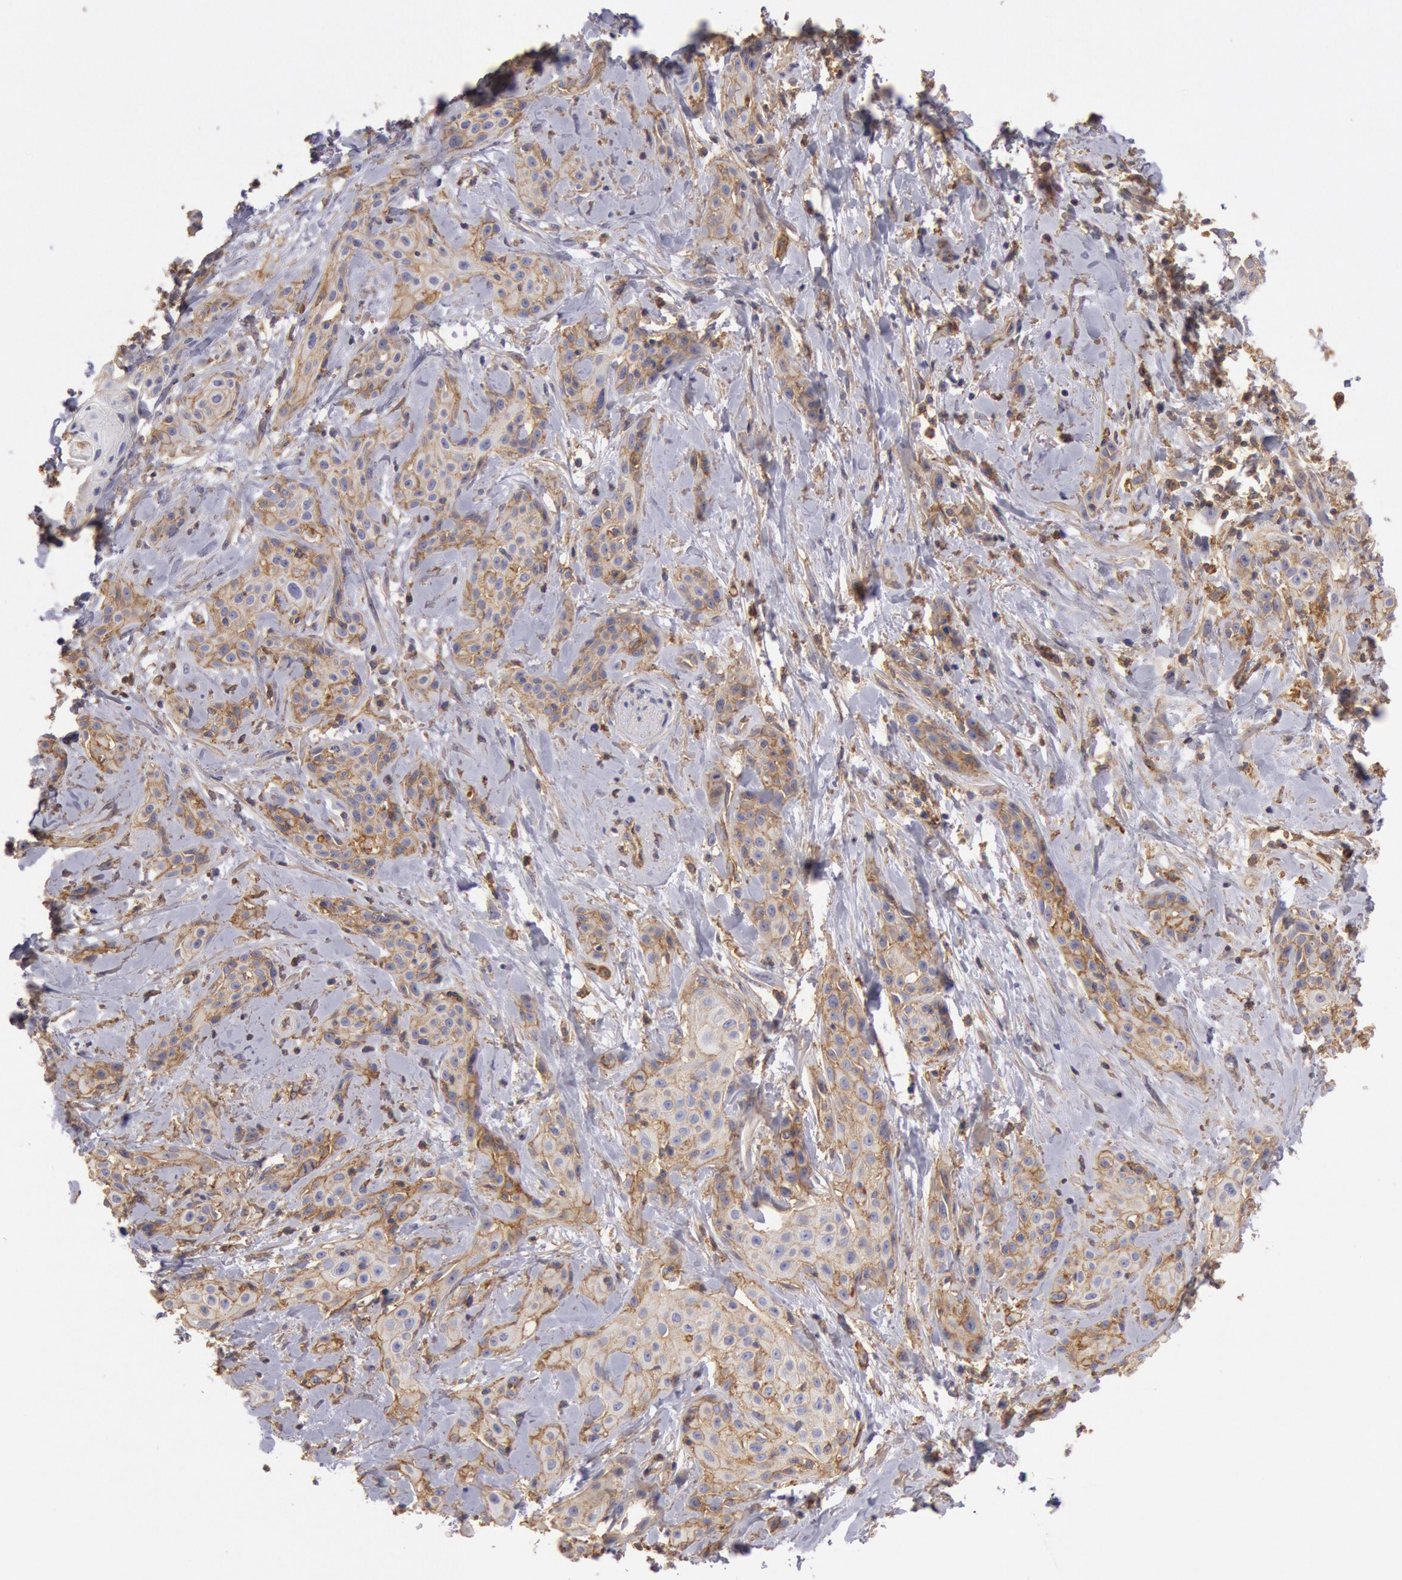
{"staining": {"intensity": "moderate", "quantity": ">75%", "location": "cytoplasmic/membranous"}, "tissue": "skin cancer", "cell_type": "Tumor cells", "image_type": "cancer", "snomed": [{"axis": "morphology", "description": "Squamous cell carcinoma, NOS"}, {"axis": "topography", "description": "Skin"}, {"axis": "topography", "description": "Anal"}], "caption": "This micrograph shows immunohistochemistry staining of human skin cancer (squamous cell carcinoma), with medium moderate cytoplasmic/membranous expression in approximately >75% of tumor cells.", "gene": "SNAP23", "patient": {"sex": "male", "age": 64}}